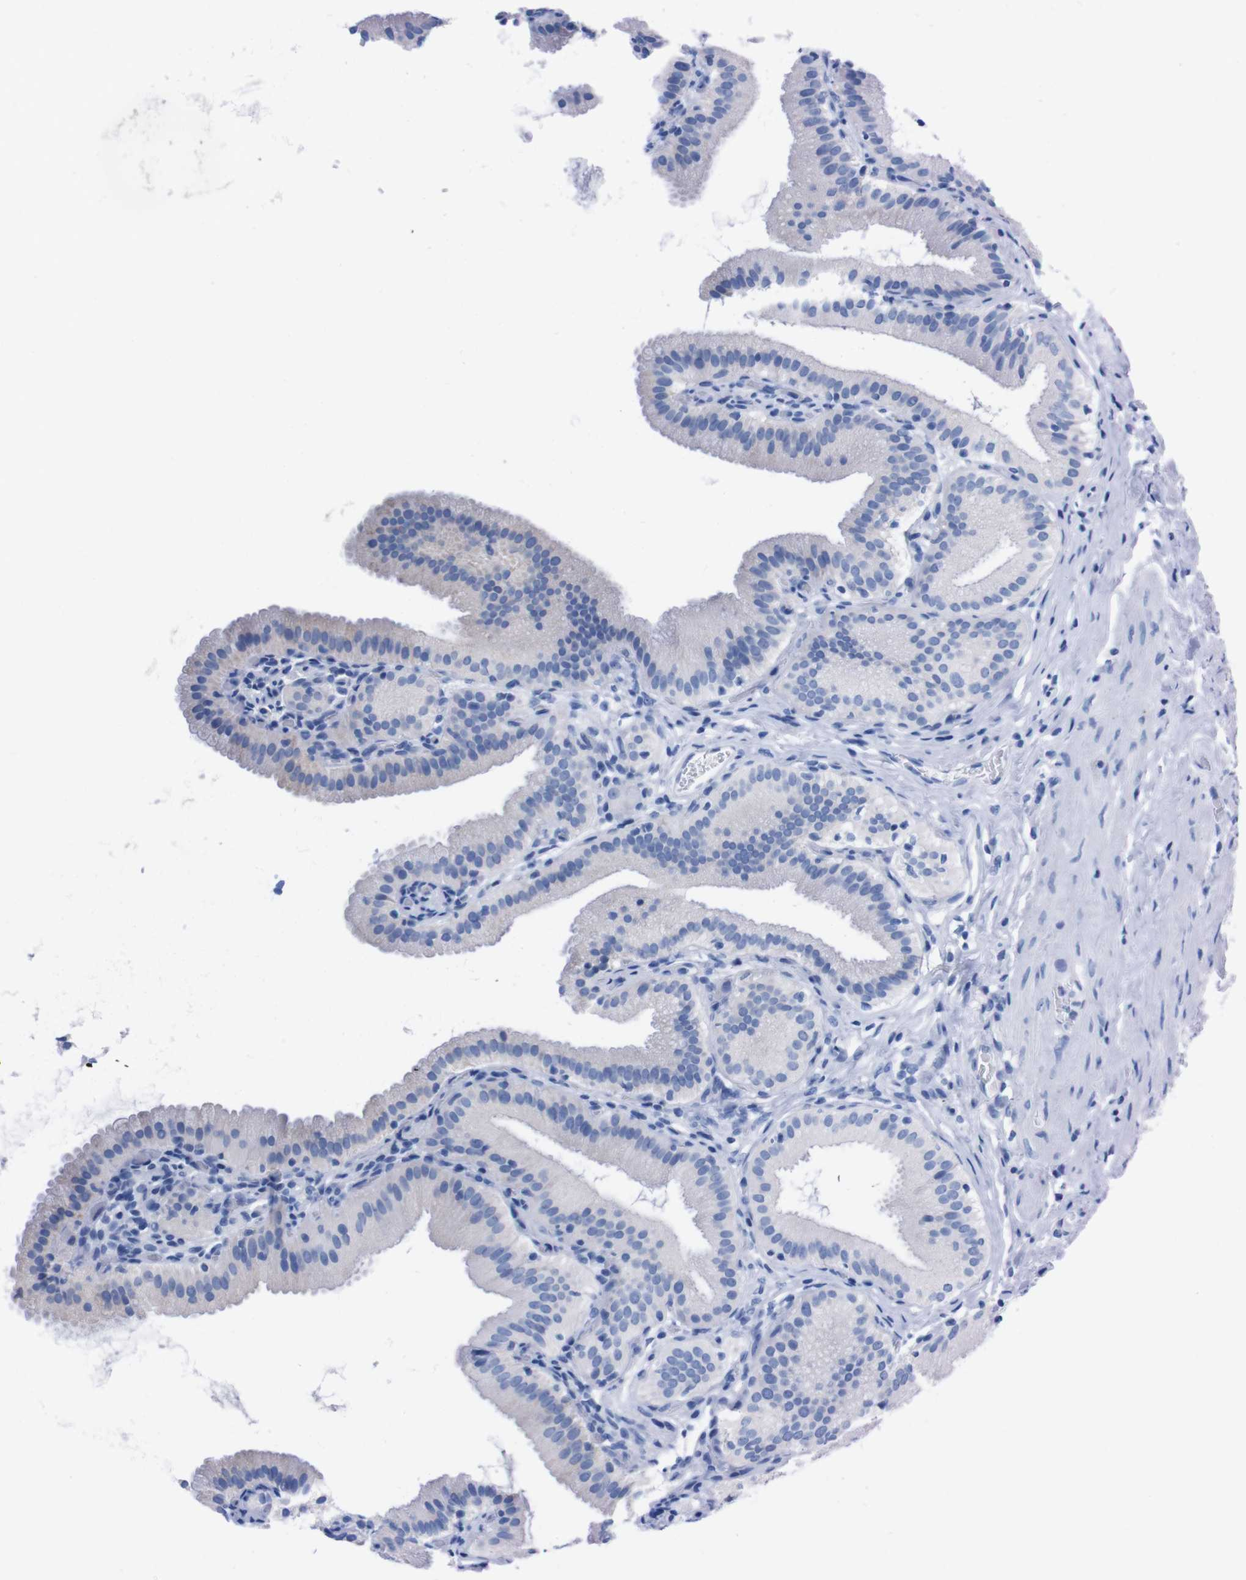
{"staining": {"intensity": "negative", "quantity": "none", "location": "none"}, "tissue": "gallbladder", "cell_type": "Glandular cells", "image_type": "normal", "snomed": [{"axis": "morphology", "description": "Normal tissue, NOS"}, {"axis": "topography", "description": "Gallbladder"}], "caption": "IHC image of normal gallbladder: gallbladder stained with DAB displays no significant protein staining in glandular cells.", "gene": "TMEM243", "patient": {"sex": "male", "age": 54}}